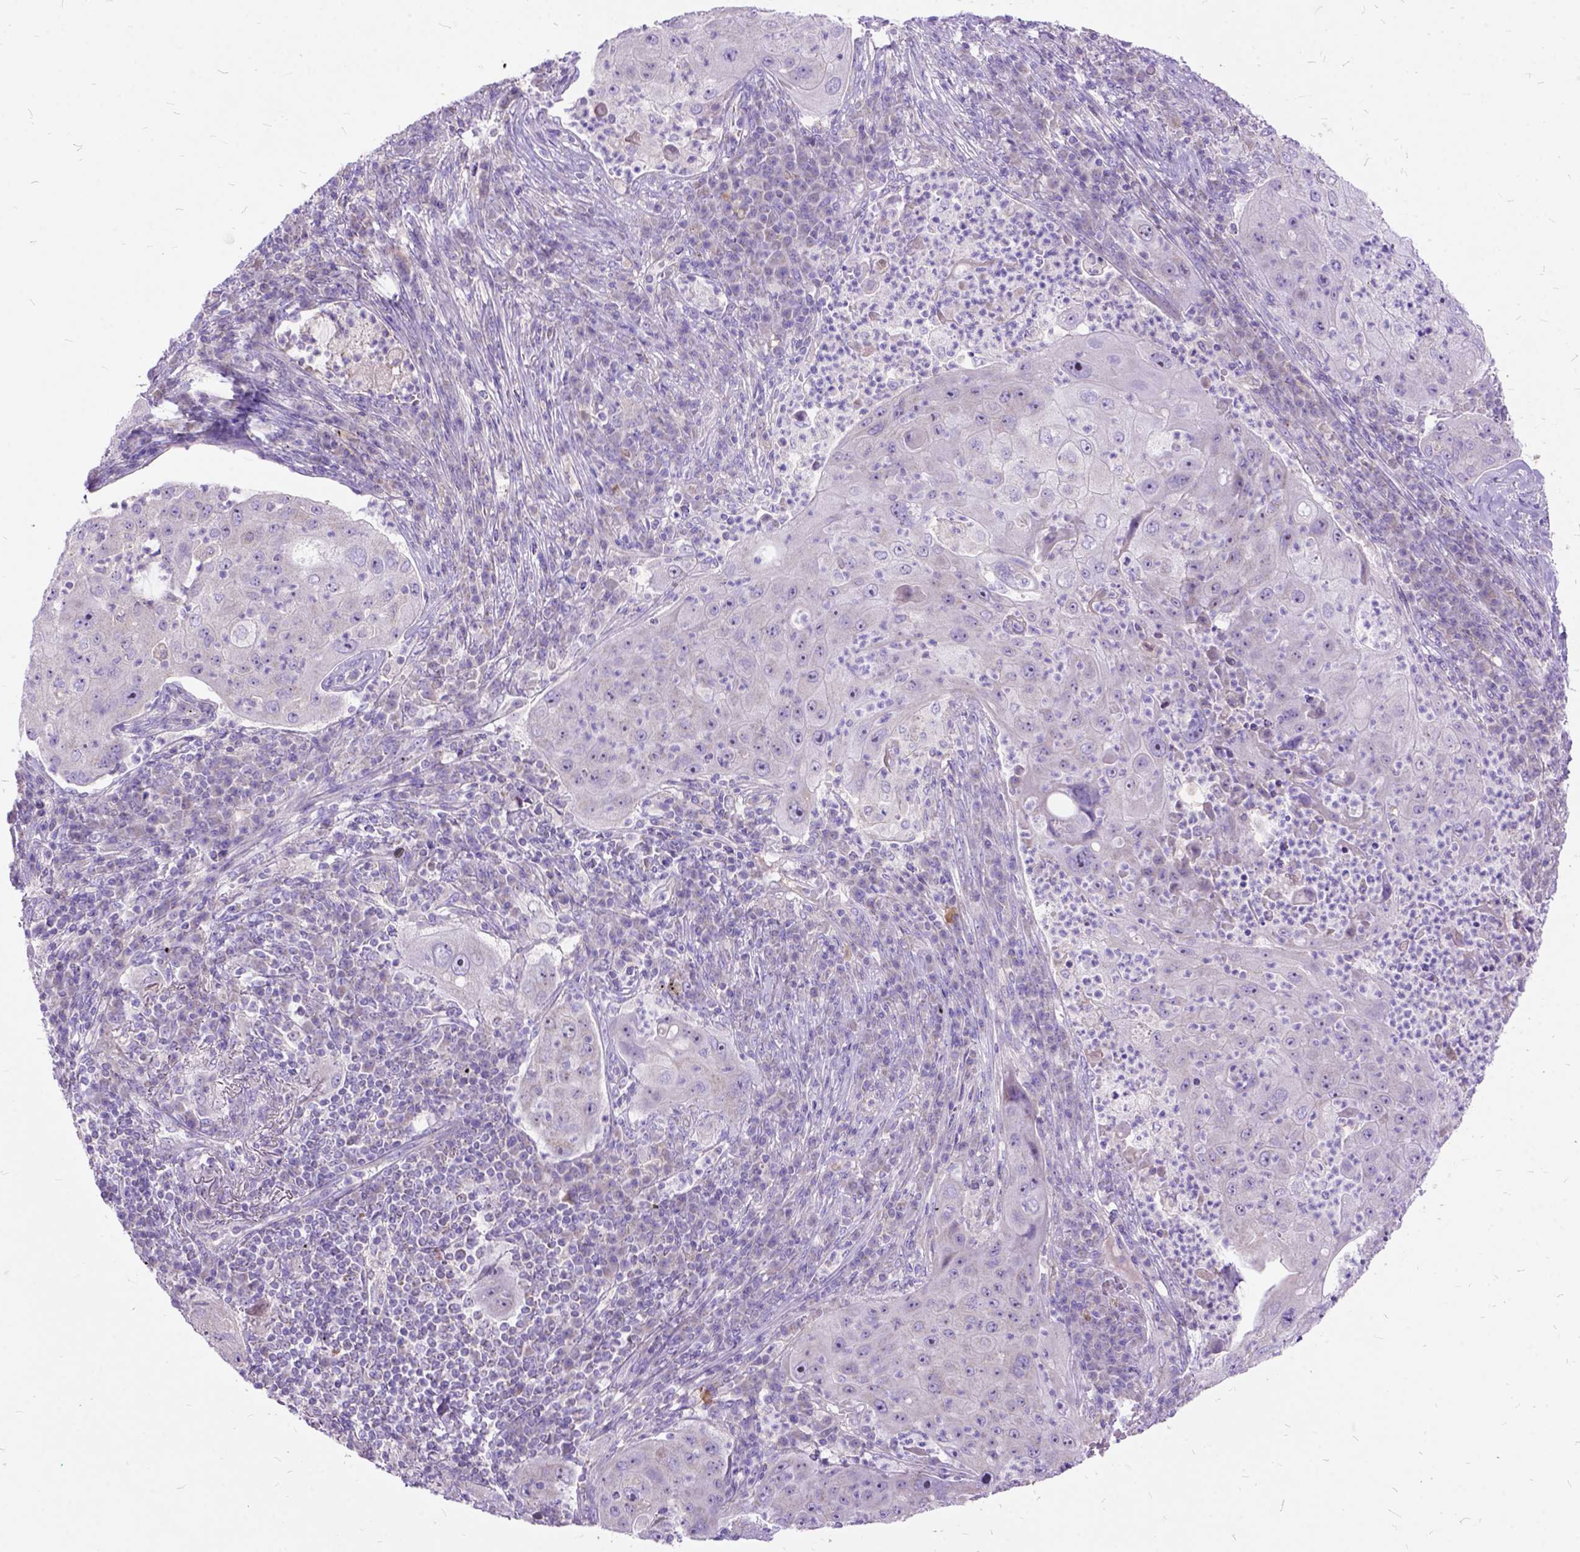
{"staining": {"intensity": "negative", "quantity": "none", "location": "none"}, "tissue": "lung cancer", "cell_type": "Tumor cells", "image_type": "cancer", "snomed": [{"axis": "morphology", "description": "Squamous cell carcinoma, NOS"}, {"axis": "topography", "description": "Lung"}], "caption": "DAB immunohistochemical staining of squamous cell carcinoma (lung) exhibits no significant positivity in tumor cells.", "gene": "CTAG2", "patient": {"sex": "female", "age": 59}}